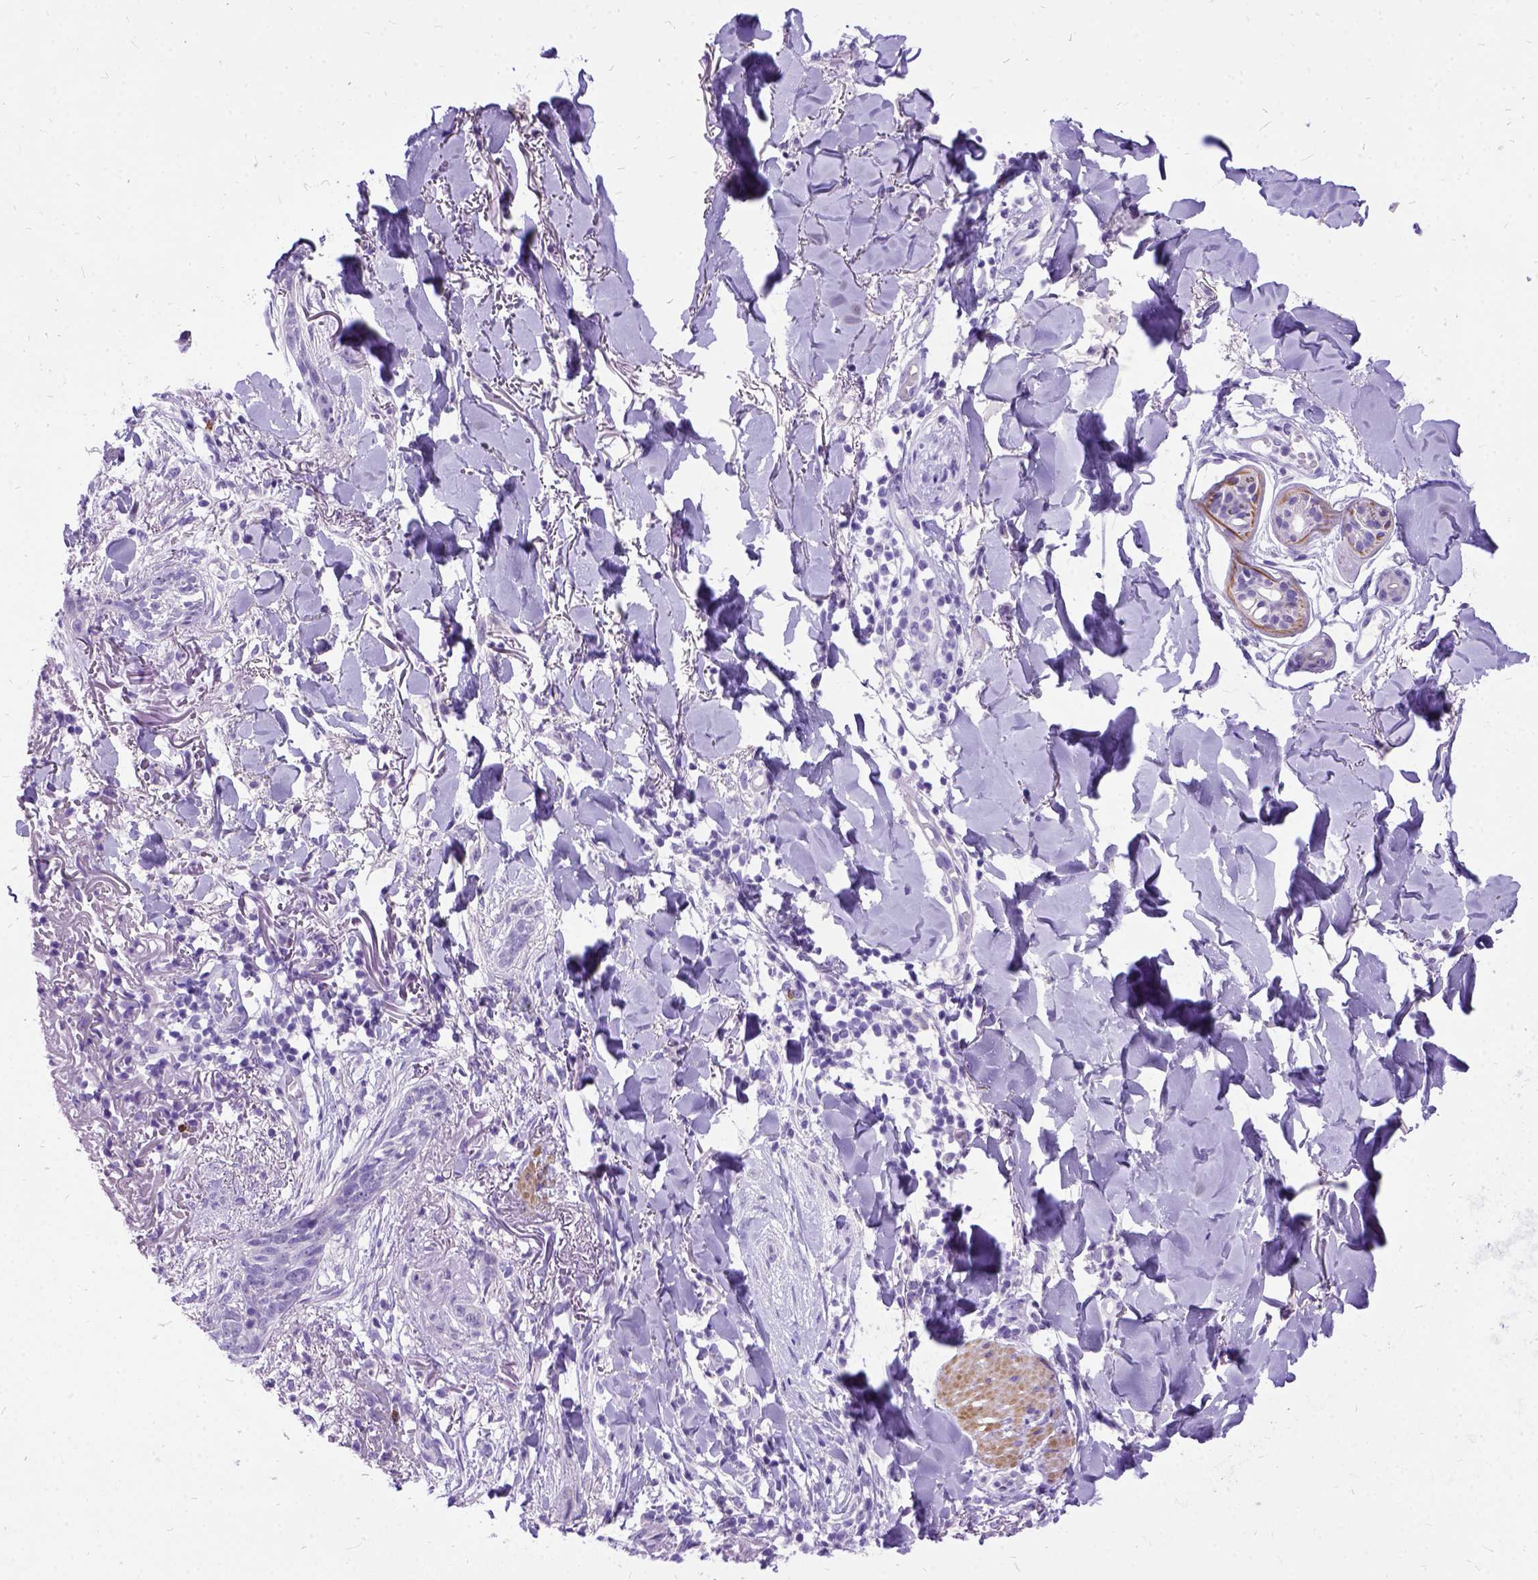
{"staining": {"intensity": "negative", "quantity": "none", "location": "none"}, "tissue": "skin cancer", "cell_type": "Tumor cells", "image_type": "cancer", "snomed": [{"axis": "morphology", "description": "Normal tissue, NOS"}, {"axis": "morphology", "description": "Basal cell carcinoma"}, {"axis": "topography", "description": "Skin"}], "caption": "This is an immunohistochemistry (IHC) micrograph of skin cancer. There is no staining in tumor cells.", "gene": "PRG2", "patient": {"sex": "male", "age": 84}}